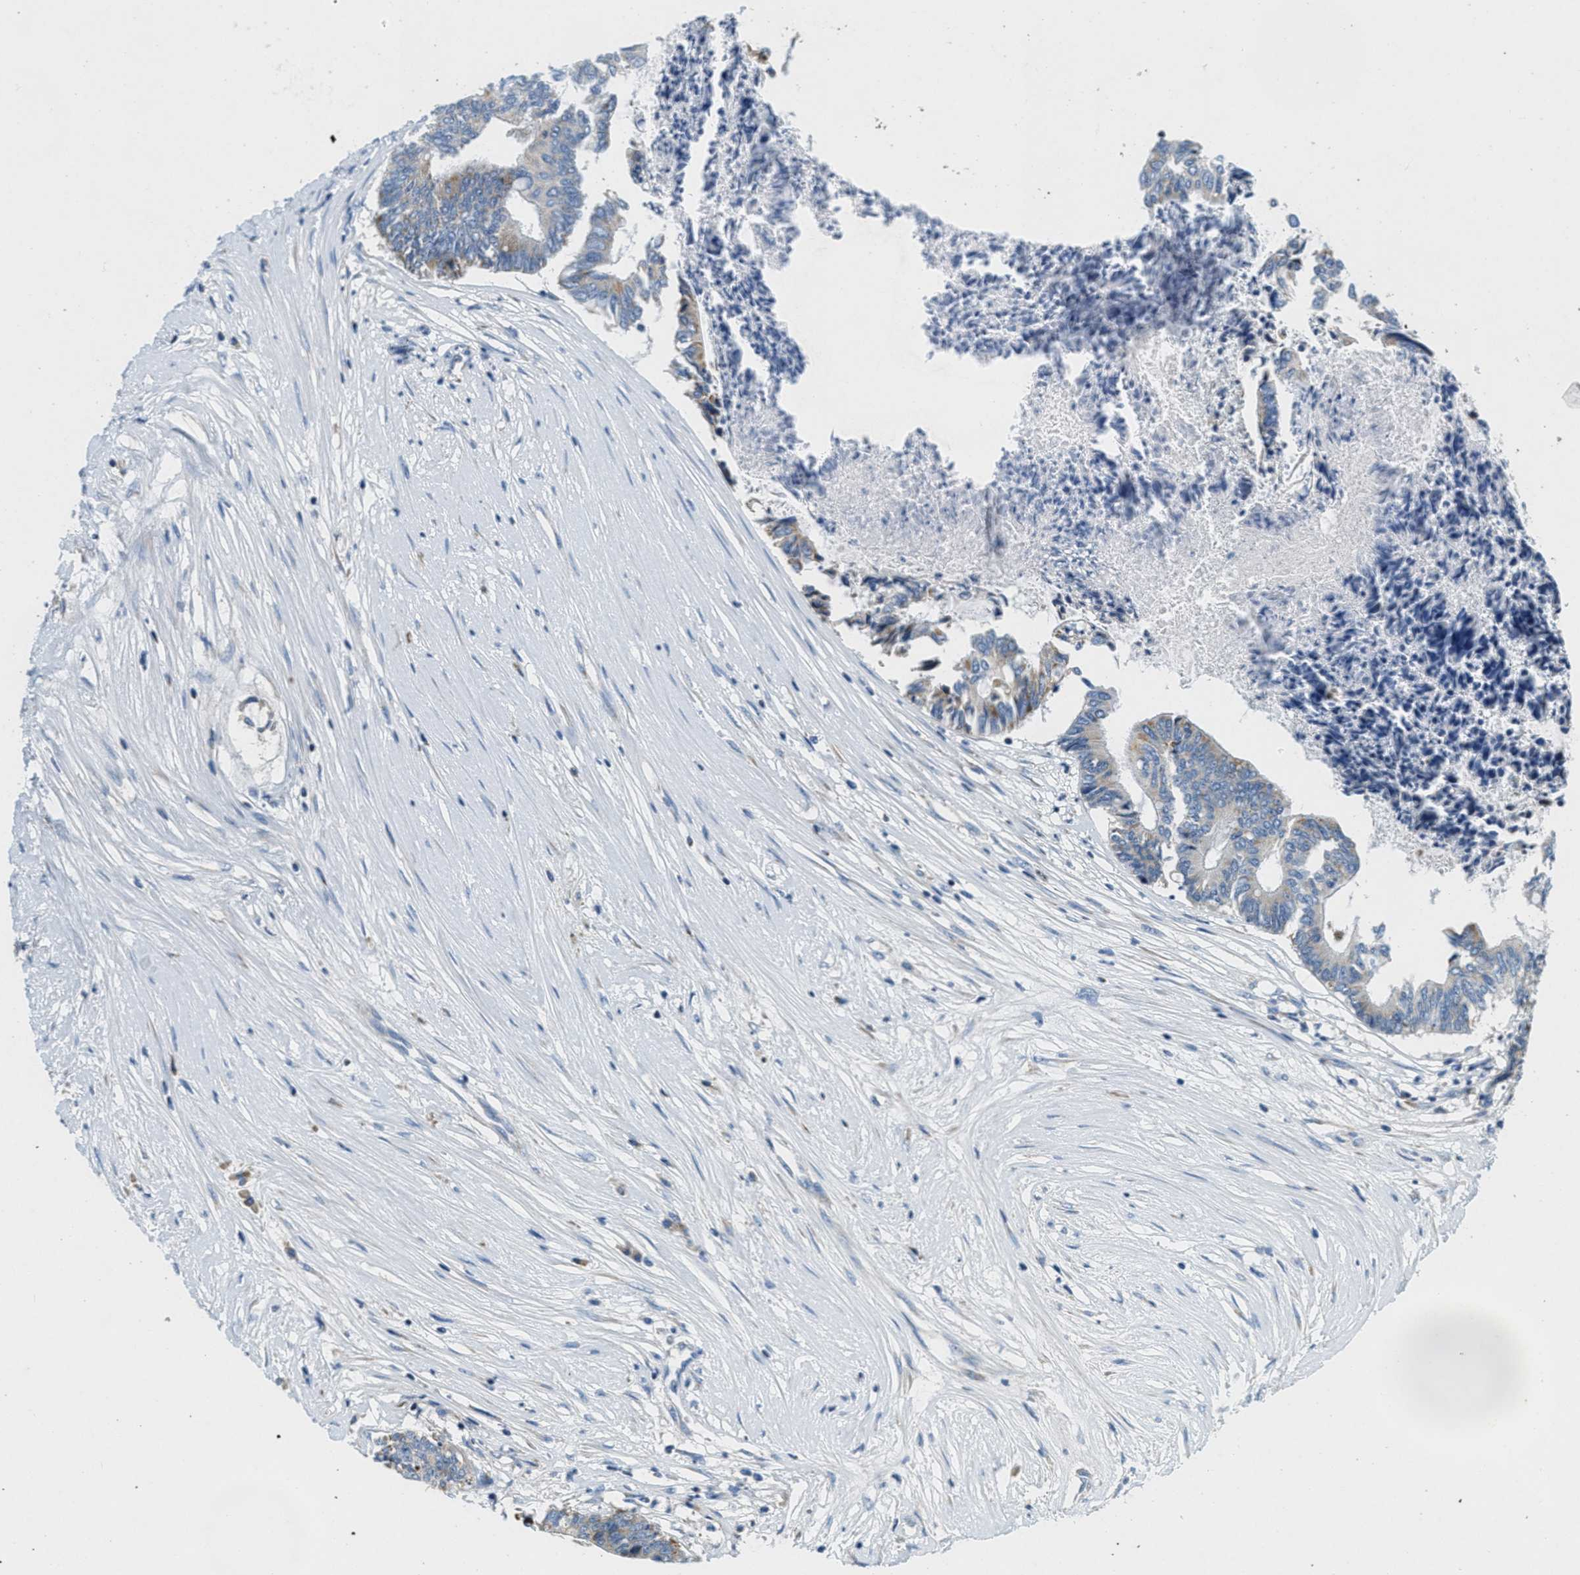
{"staining": {"intensity": "weak", "quantity": "<25%", "location": "cytoplasmic/membranous"}, "tissue": "colorectal cancer", "cell_type": "Tumor cells", "image_type": "cancer", "snomed": [{"axis": "morphology", "description": "Adenocarcinoma, NOS"}, {"axis": "topography", "description": "Rectum"}], "caption": "Human colorectal cancer (adenocarcinoma) stained for a protein using IHC shows no expression in tumor cells.", "gene": "CA4", "patient": {"sex": "male", "age": 63}}